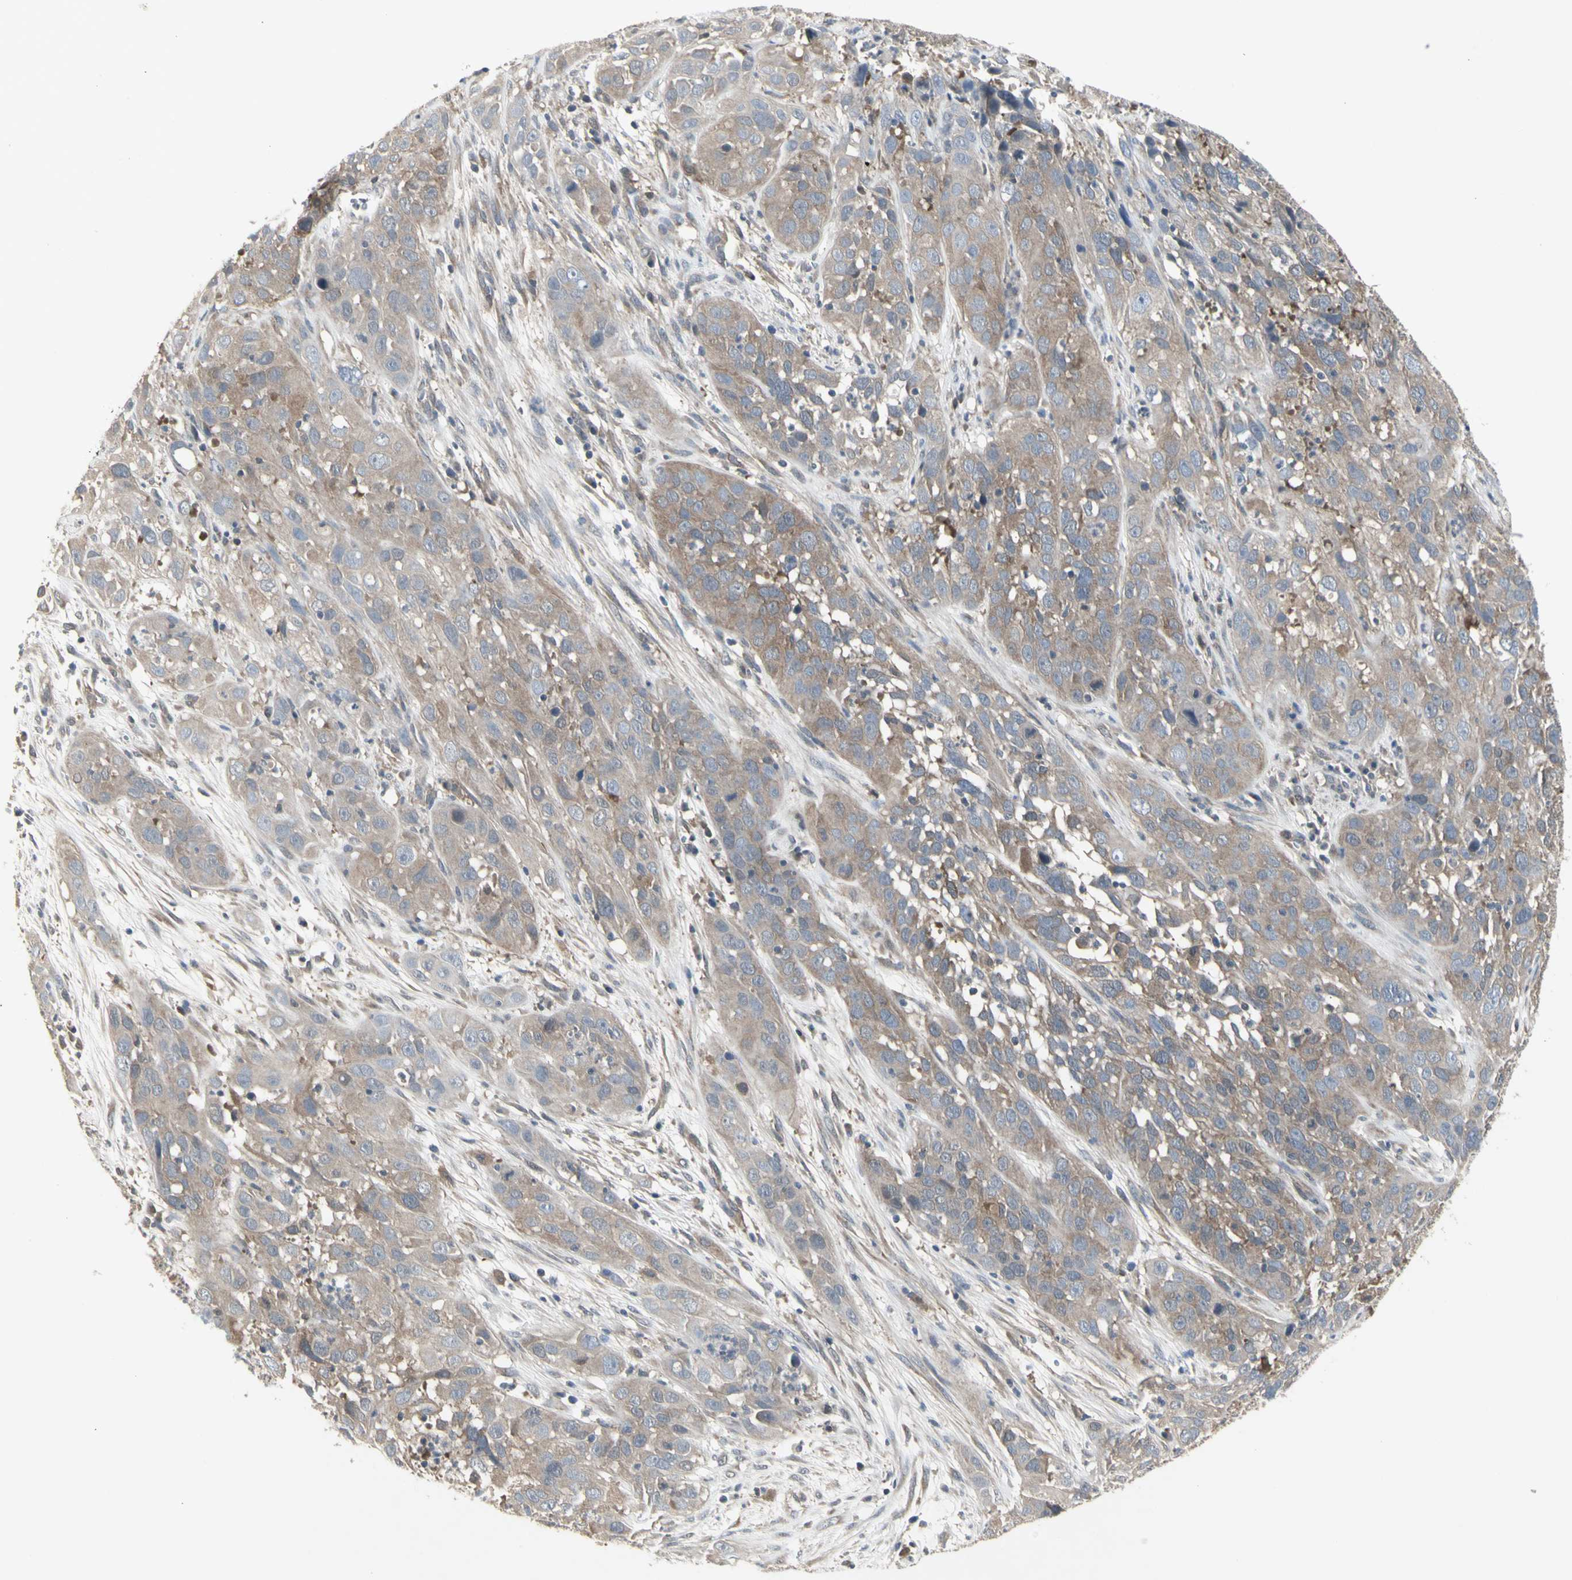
{"staining": {"intensity": "moderate", "quantity": ">75%", "location": "cytoplasmic/membranous"}, "tissue": "cervical cancer", "cell_type": "Tumor cells", "image_type": "cancer", "snomed": [{"axis": "morphology", "description": "Squamous cell carcinoma, NOS"}, {"axis": "topography", "description": "Cervix"}], "caption": "Immunohistochemistry histopathology image of cervical cancer (squamous cell carcinoma) stained for a protein (brown), which exhibits medium levels of moderate cytoplasmic/membranous positivity in about >75% of tumor cells.", "gene": "CHURC1-FNTB", "patient": {"sex": "female", "age": 32}}